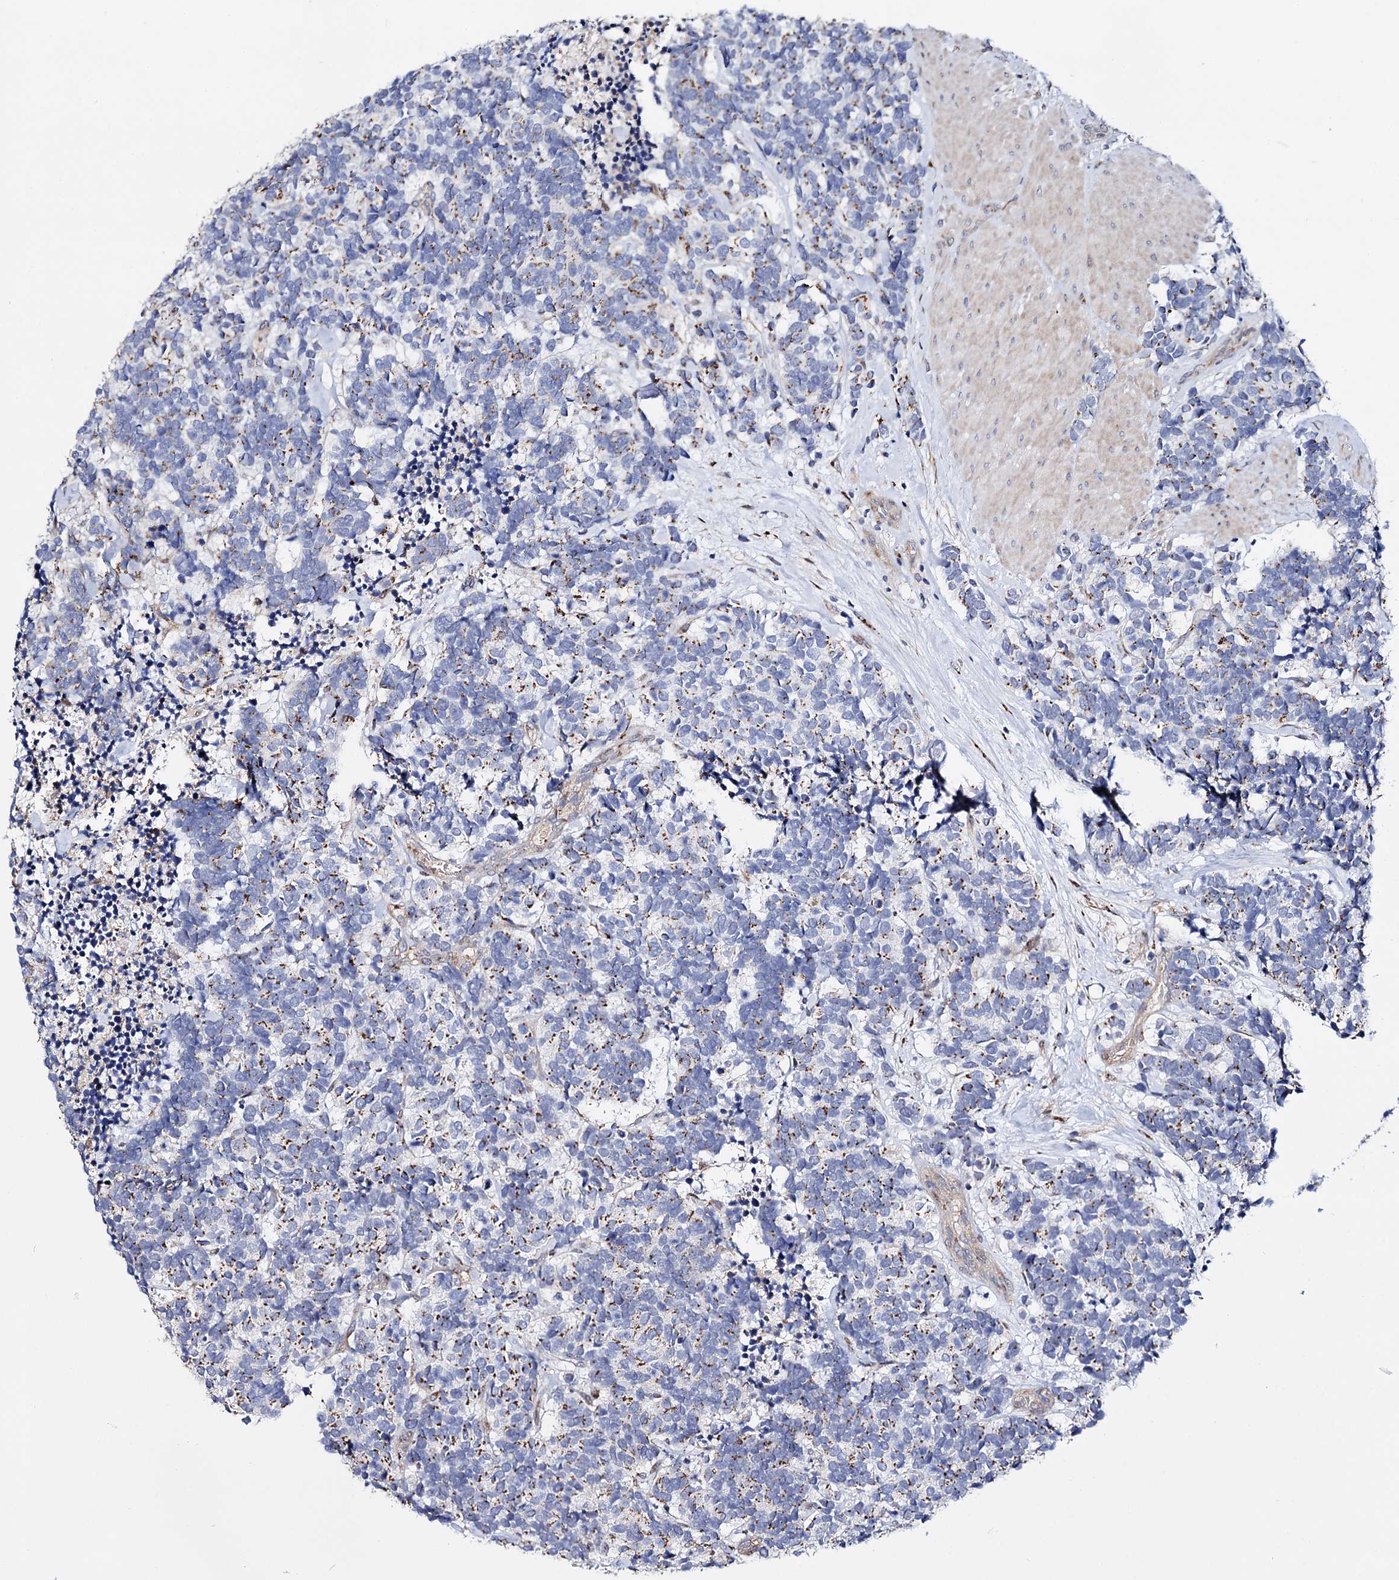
{"staining": {"intensity": "weak", "quantity": "25%-75%", "location": "cytoplasmic/membranous"}, "tissue": "carcinoid", "cell_type": "Tumor cells", "image_type": "cancer", "snomed": [{"axis": "morphology", "description": "Carcinoma, NOS"}, {"axis": "morphology", "description": "Carcinoid, malignant, NOS"}, {"axis": "topography", "description": "Urinary bladder"}], "caption": "DAB immunohistochemical staining of carcinoid shows weak cytoplasmic/membranous protein staining in approximately 25%-75% of tumor cells. The staining is performed using DAB (3,3'-diaminobenzidine) brown chromogen to label protein expression. The nuclei are counter-stained blue using hematoxylin.", "gene": "C11orf96", "patient": {"sex": "male", "age": 57}}